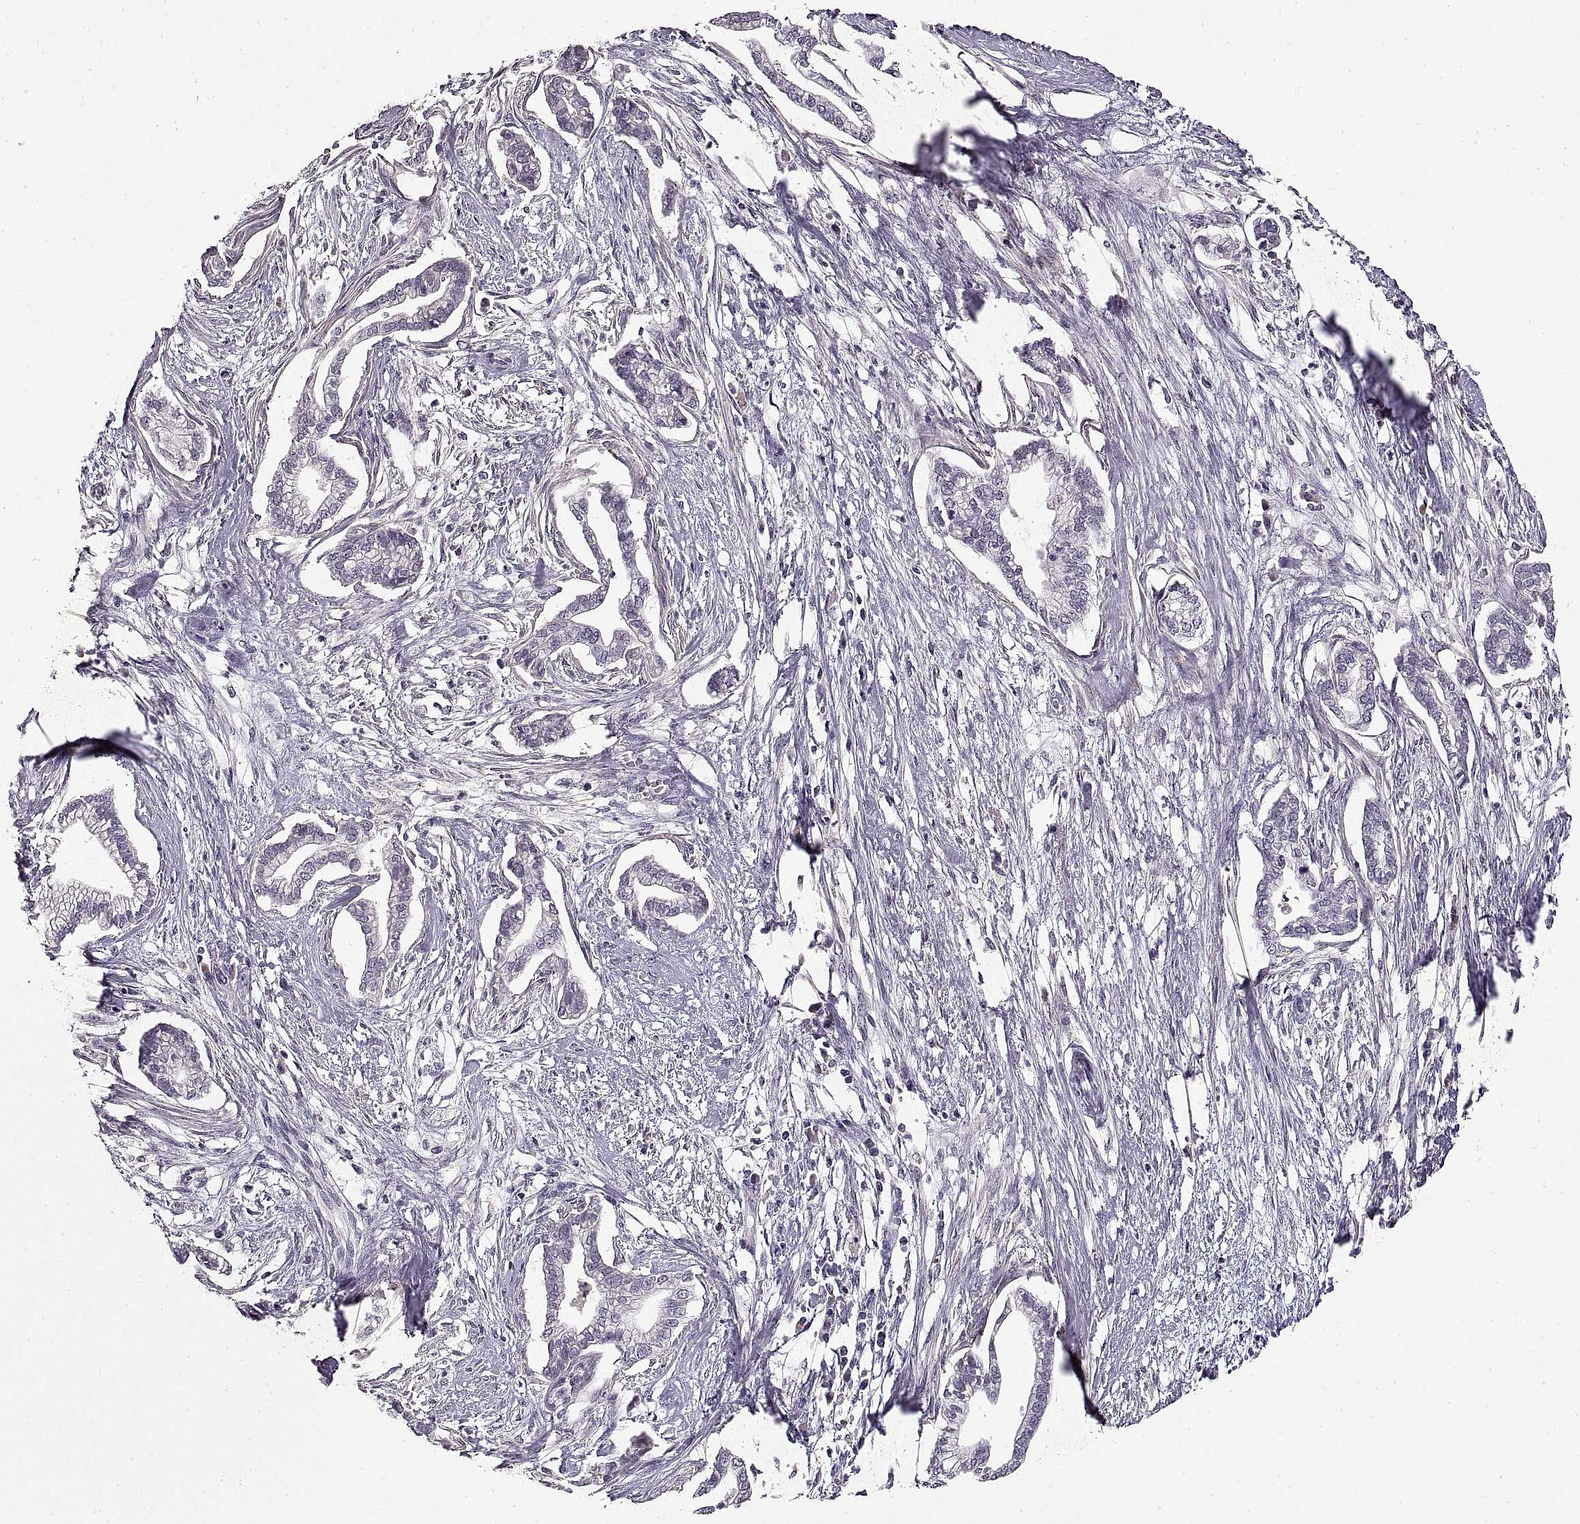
{"staining": {"intensity": "negative", "quantity": "none", "location": "none"}, "tissue": "cervical cancer", "cell_type": "Tumor cells", "image_type": "cancer", "snomed": [{"axis": "morphology", "description": "Adenocarcinoma, NOS"}, {"axis": "topography", "description": "Cervix"}], "caption": "High power microscopy histopathology image of an immunohistochemistry (IHC) photomicrograph of adenocarcinoma (cervical), revealing no significant expression in tumor cells. (DAB (3,3'-diaminobenzidine) IHC with hematoxylin counter stain).", "gene": "ADAM11", "patient": {"sex": "female", "age": 62}}